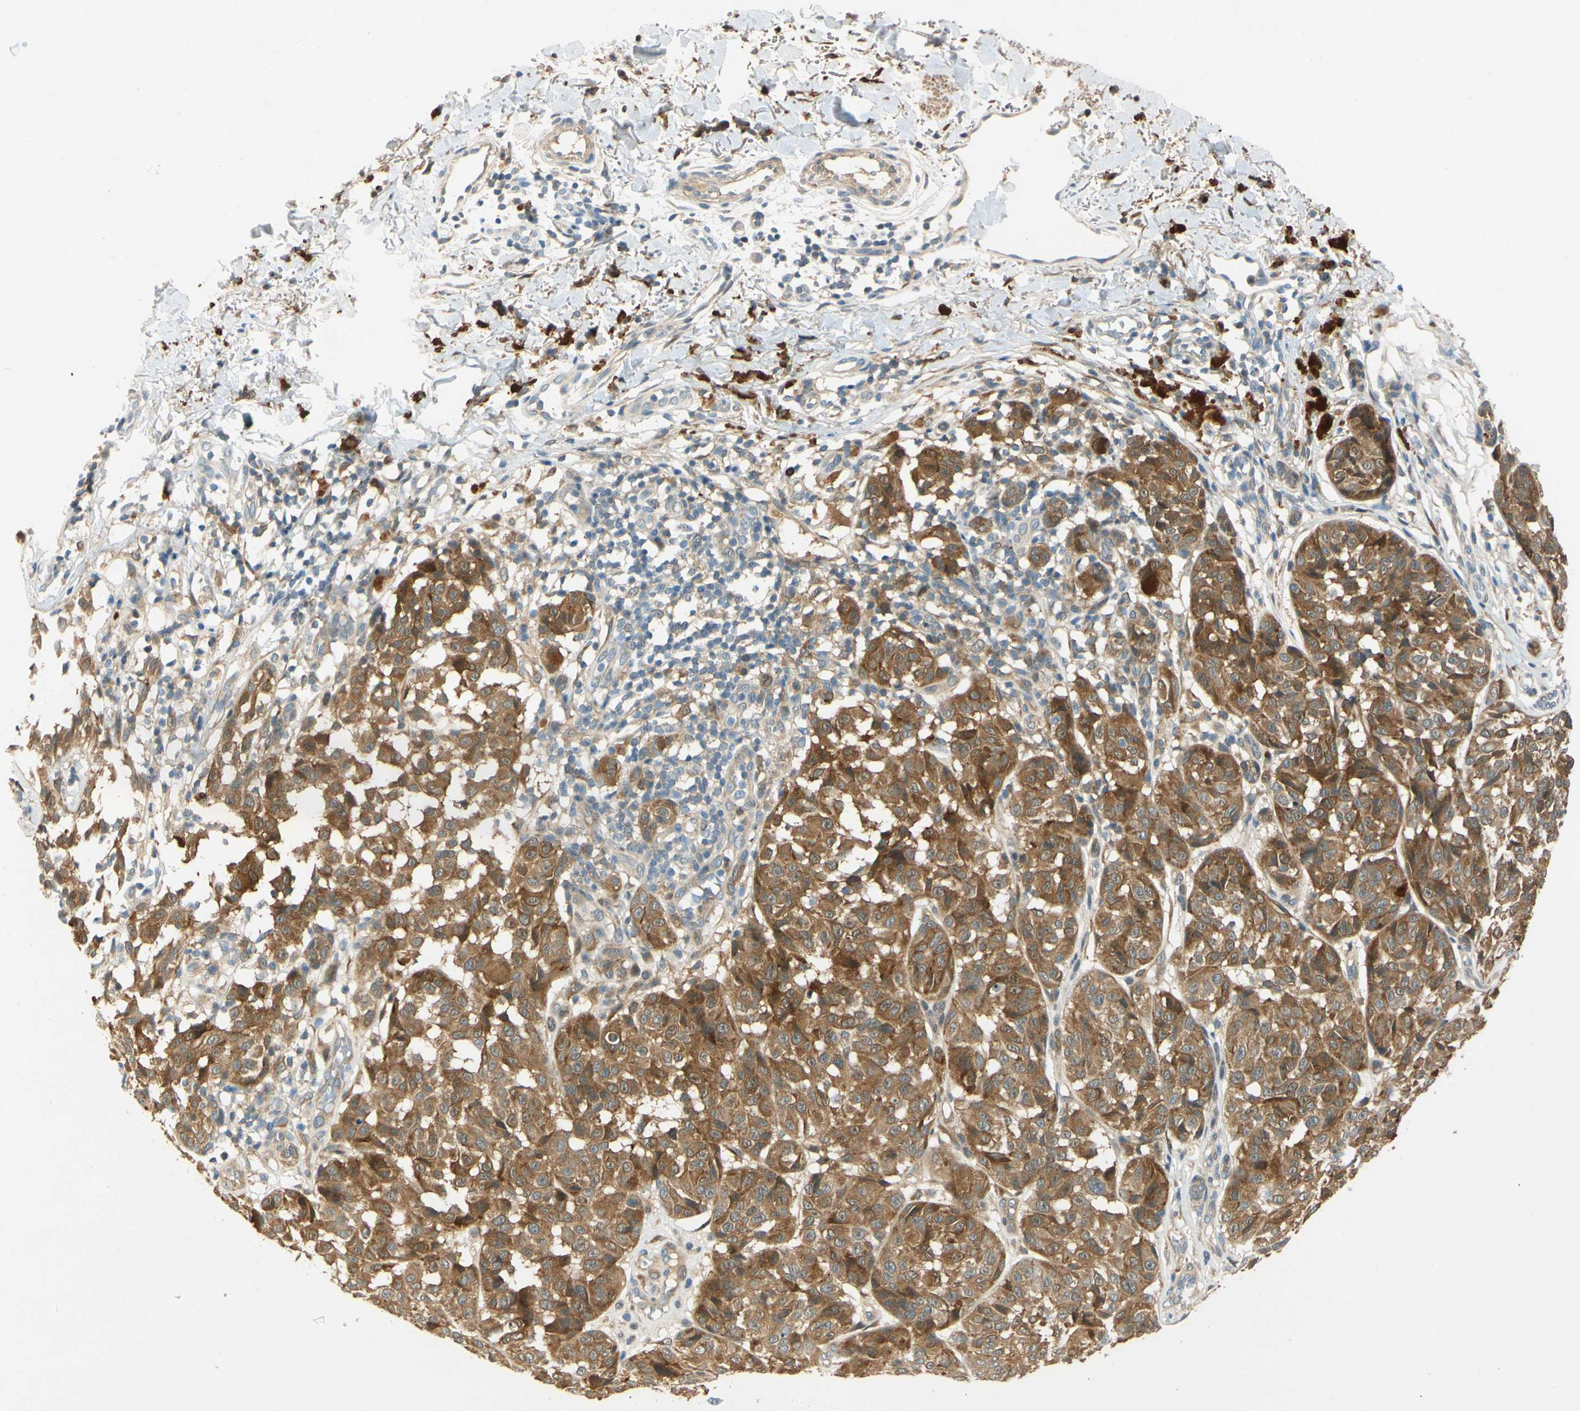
{"staining": {"intensity": "moderate", "quantity": ">75%", "location": "cytoplasmic/membranous"}, "tissue": "melanoma", "cell_type": "Tumor cells", "image_type": "cancer", "snomed": [{"axis": "morphology", "description": "Malignant melanoma, NOS"}, {"axis": "topography", "description": "Skin"}], "caption": "Immunohistochemical staining of malignant melanoma demonstrates moderate cytoplasmic/membranous protein staining in approximately >75% of tumor cells. Using DAB (3,3'-diaminobenzidine) (brown) and hematoxylin (blue) stains, captured at high magnification using brightfield microscopy.", "gene": "WIPI1", "patient": {"sex": "female", "age": 46}}